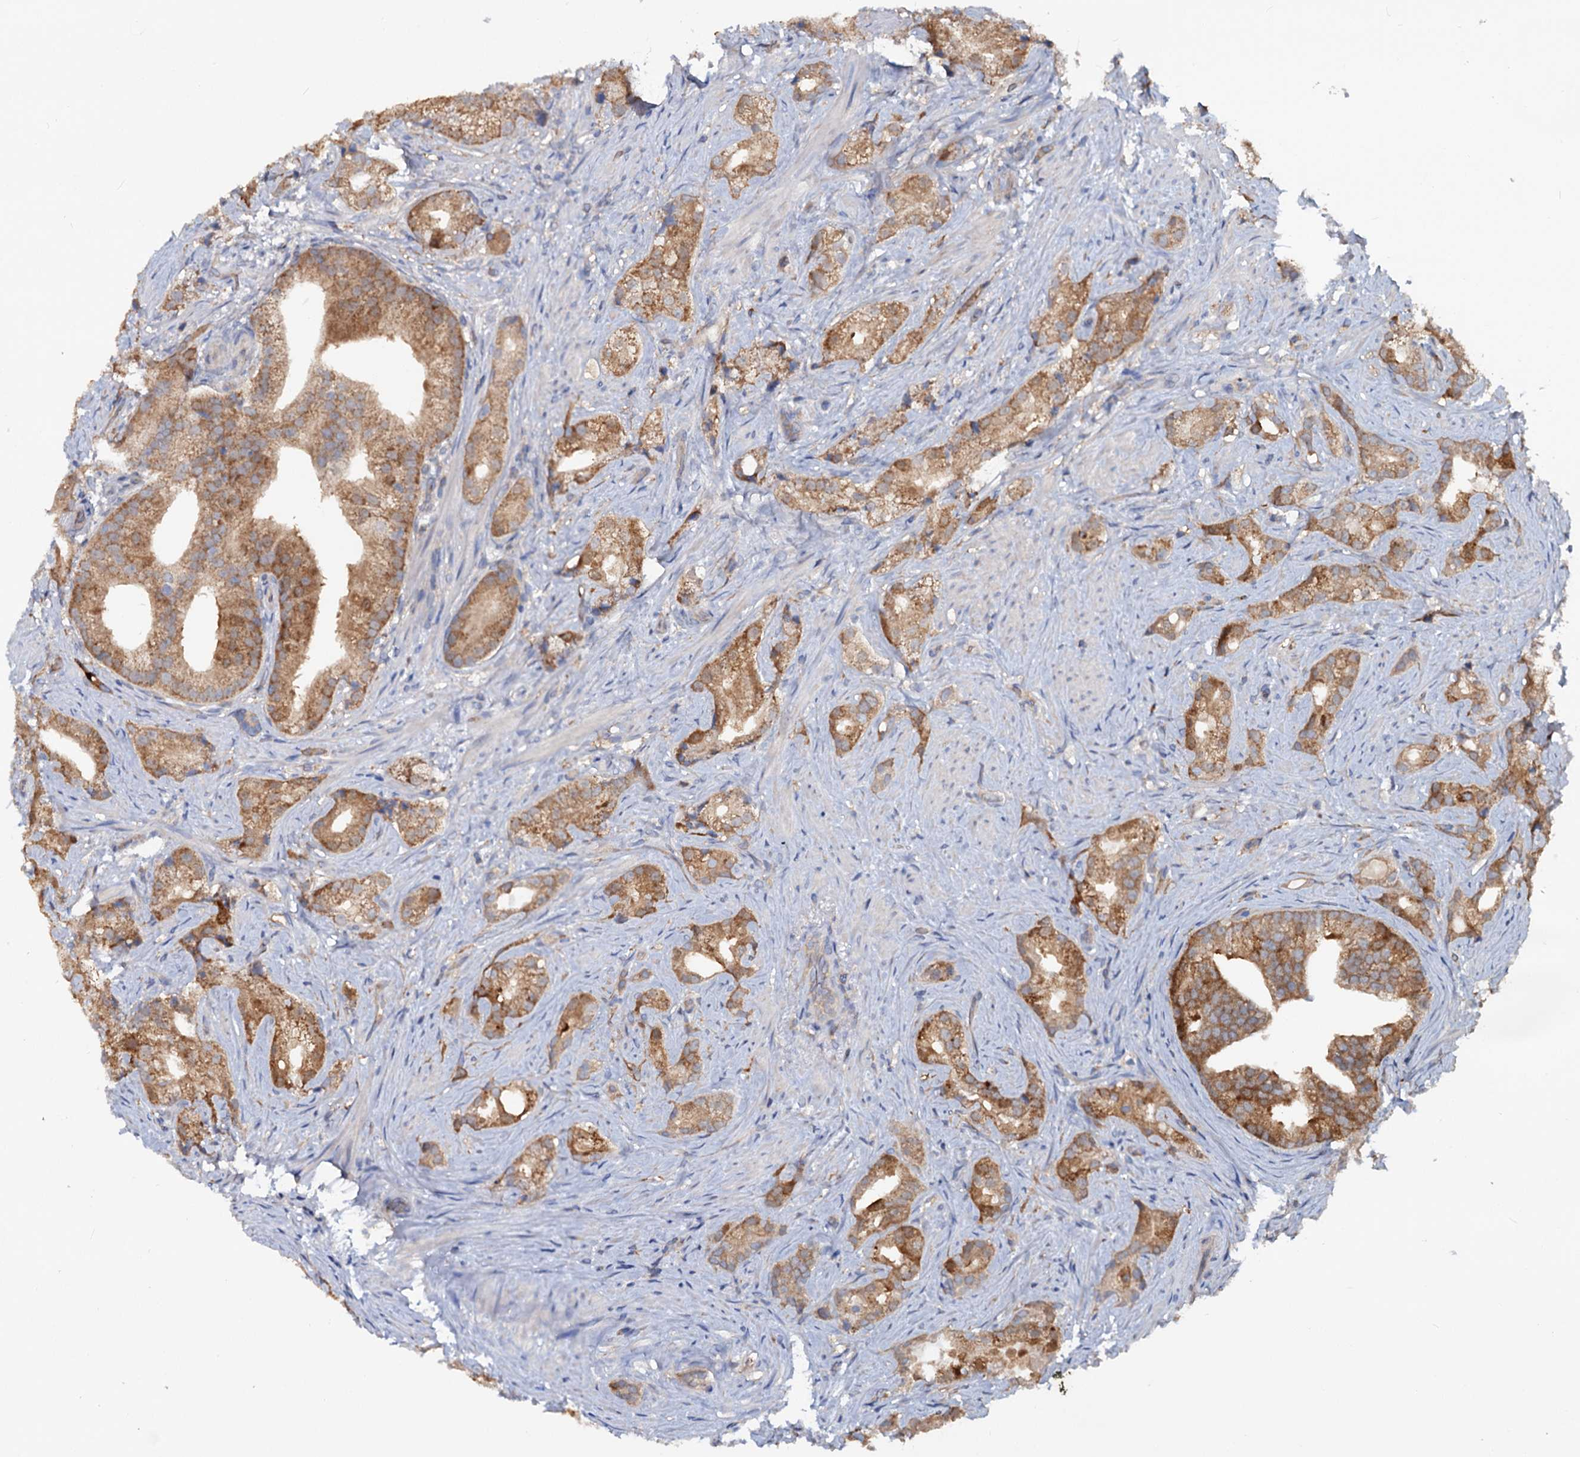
{"staining": {"intensity": "moderate", "quantity": ">75%", "location": "cytoplasmic/membranous"}, "tissue": "prostate cancer", "cell_type": "Tumor cells", "image_type": "cancer", "snomed": [{"axis": "morphology", "description": "Adenocarcinoma, Low grade"}, {"axis": "topography", "description": "Prostate"}], "caption": "Human prostate cancer stained with a brown dye displays moderate cytoplasmic/membranous positive expression in about >75% of tumor cells.", "gene": "IDI1", "patient": {"sex": "male", "age": 71}}